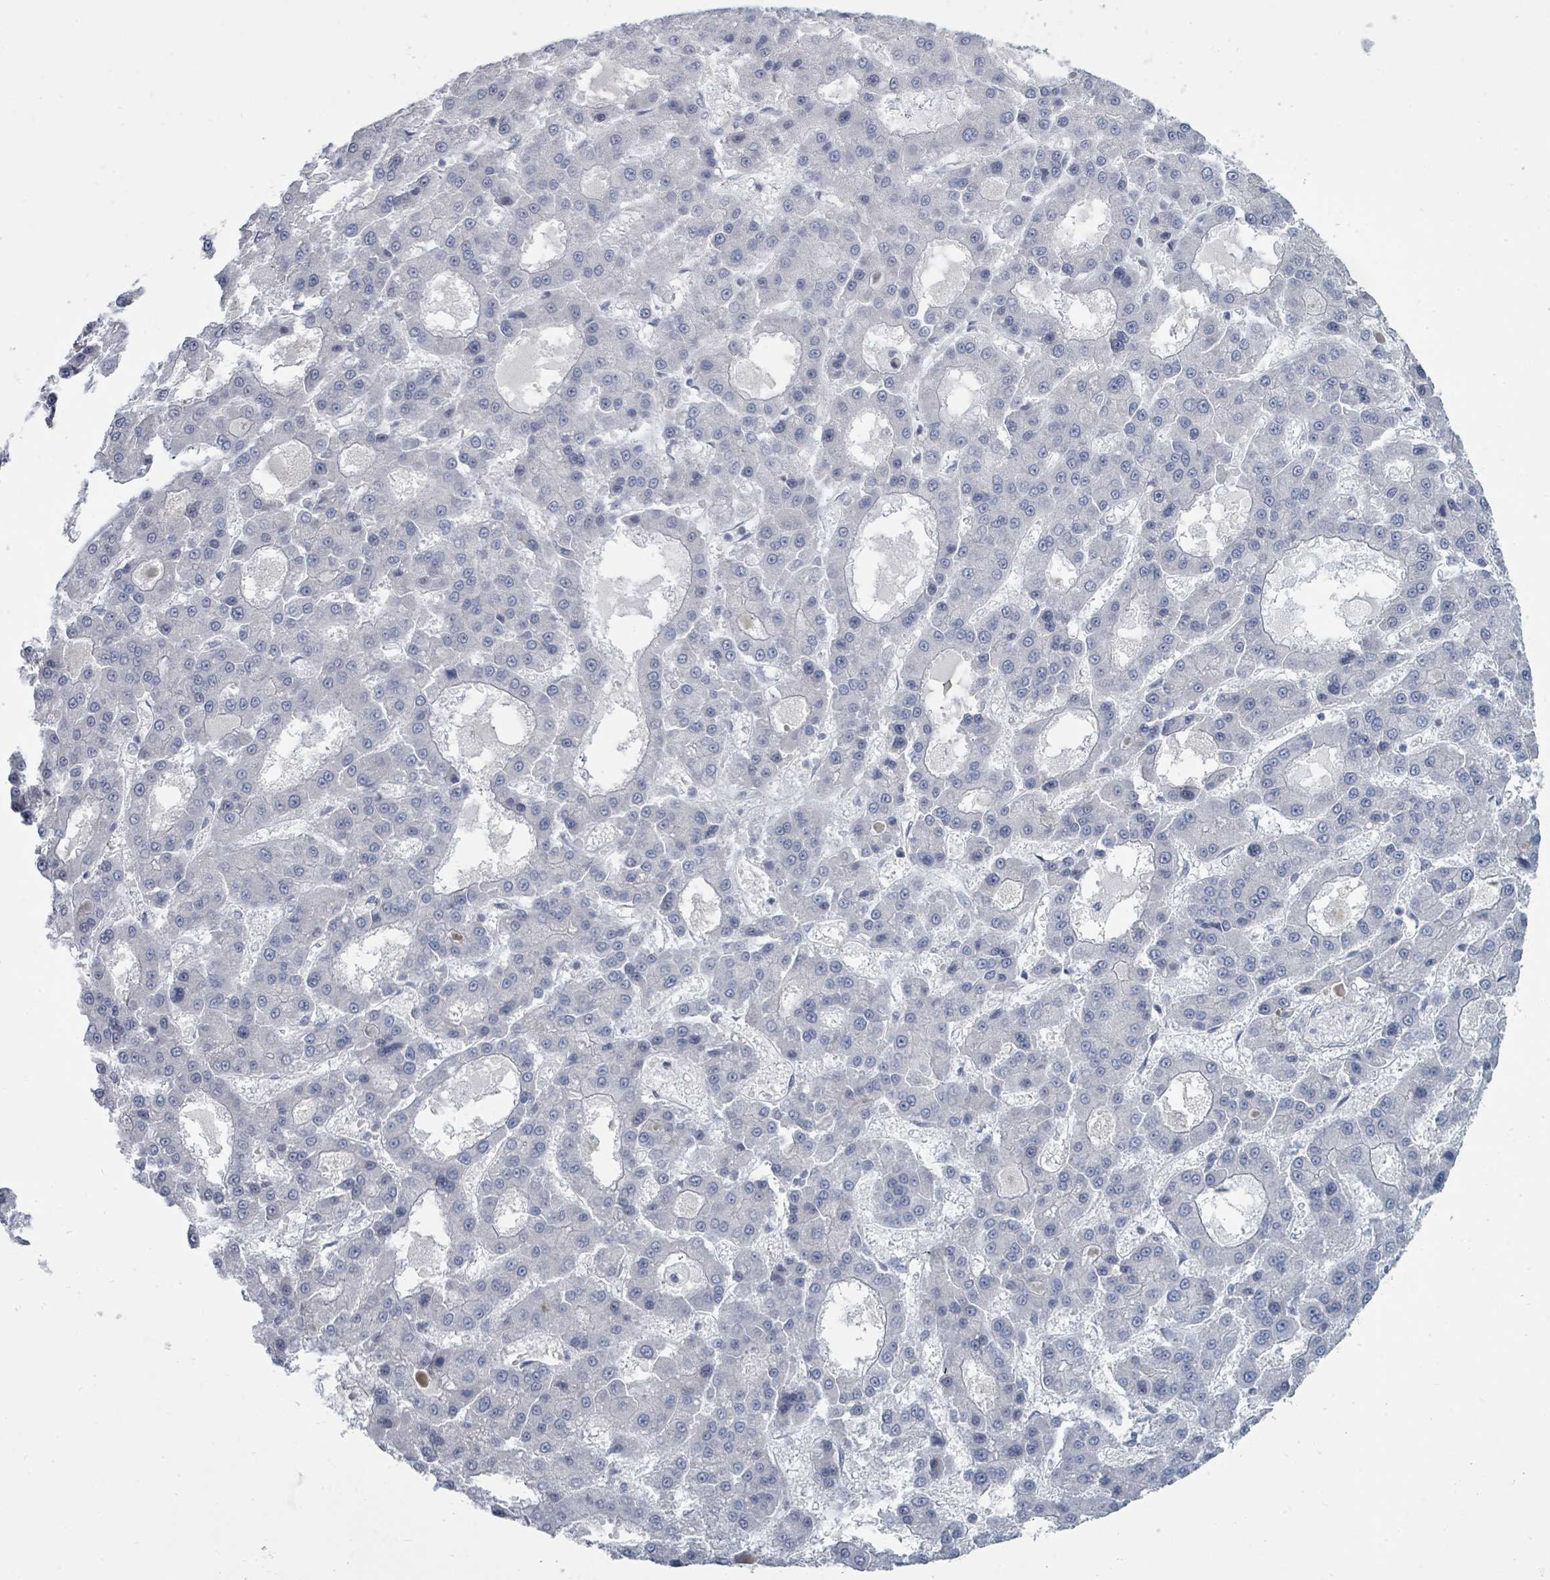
{"staining": {"intensity": "negative", "quantity": "none", "location": "none"}, "tissue": "liver cancer", "cell_type": "Tumor cells", "image_type": "cancer", "snomed": [{"axis": "morphology", "description": "Carcinoma, Hepatocellular, NOS"}, {"axis": "topography", "description": "Liver"}], "caption": "Liver cancer (hepatocellular carcinoma) was stained to show a protein in brown. There is no significant expression in tumor cells. The staining is performed using DAB (3,3'-diaminobenzidine) brown chromogen with nuclei counter-stained in using hematoxylin.", "gene": "SLC25A45", "patient": {"sex": "male", "age": 70}}